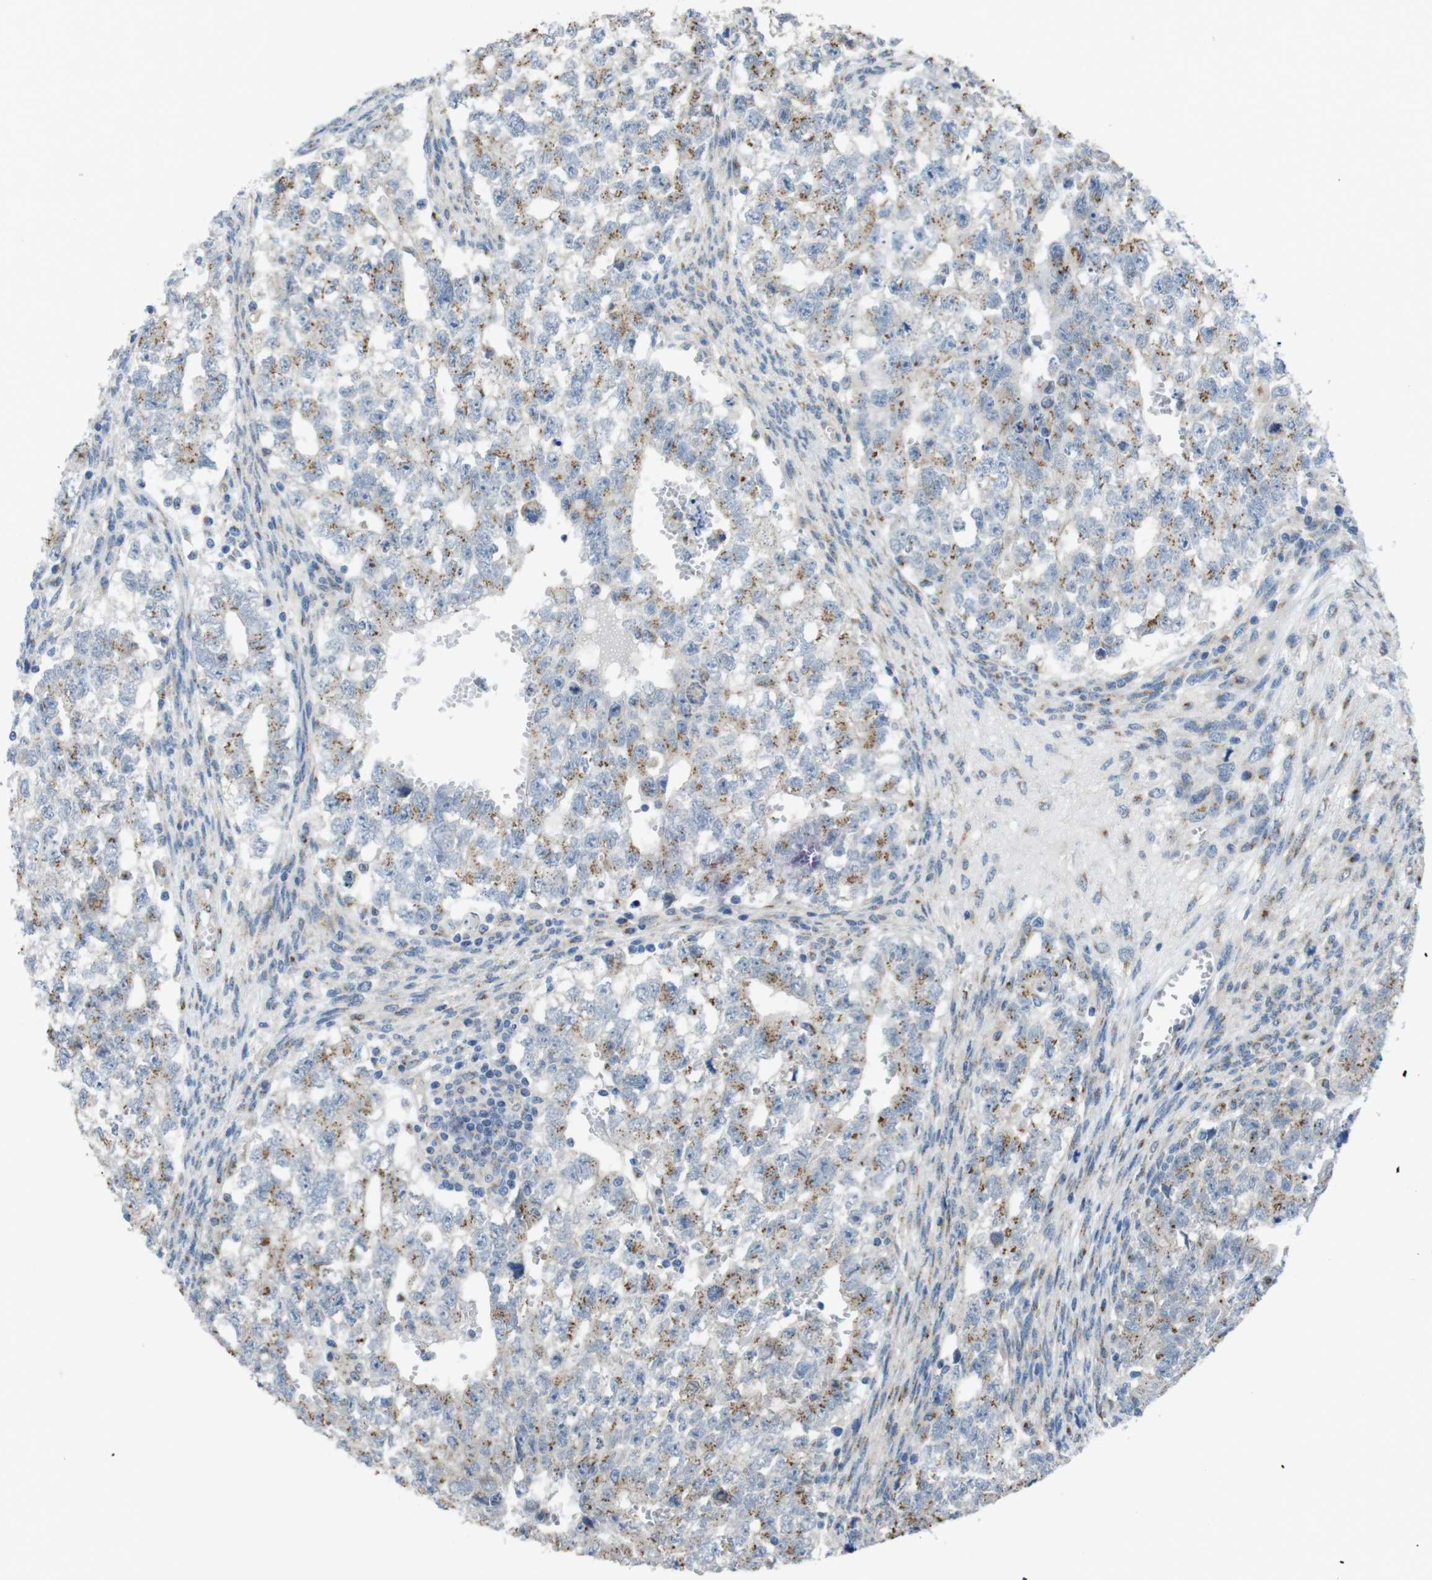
{"staining": {"intensity": "moderate", "quantity": "25%-75%", "location": "cytoplasmic/membranous"}, "tissue": "testis cancer", "cell_type": "Tumor cells", "image_type": "cancer", "snomed": [{"axis": "morphology", "description": "Seminoma, NOS"}, {"axis": "morphology", "description": "Carcinoma, Embryonal, NOS"}, {"axis": "topography", "description": "Testis"}], "caption": "The immunohistochemical stain labels moderate cytoplasmic/membranous staining in tumor cells of testis seminoma tissue.", "gene": "RAB6A", "patient": {"sex": "male", "age": 38}}